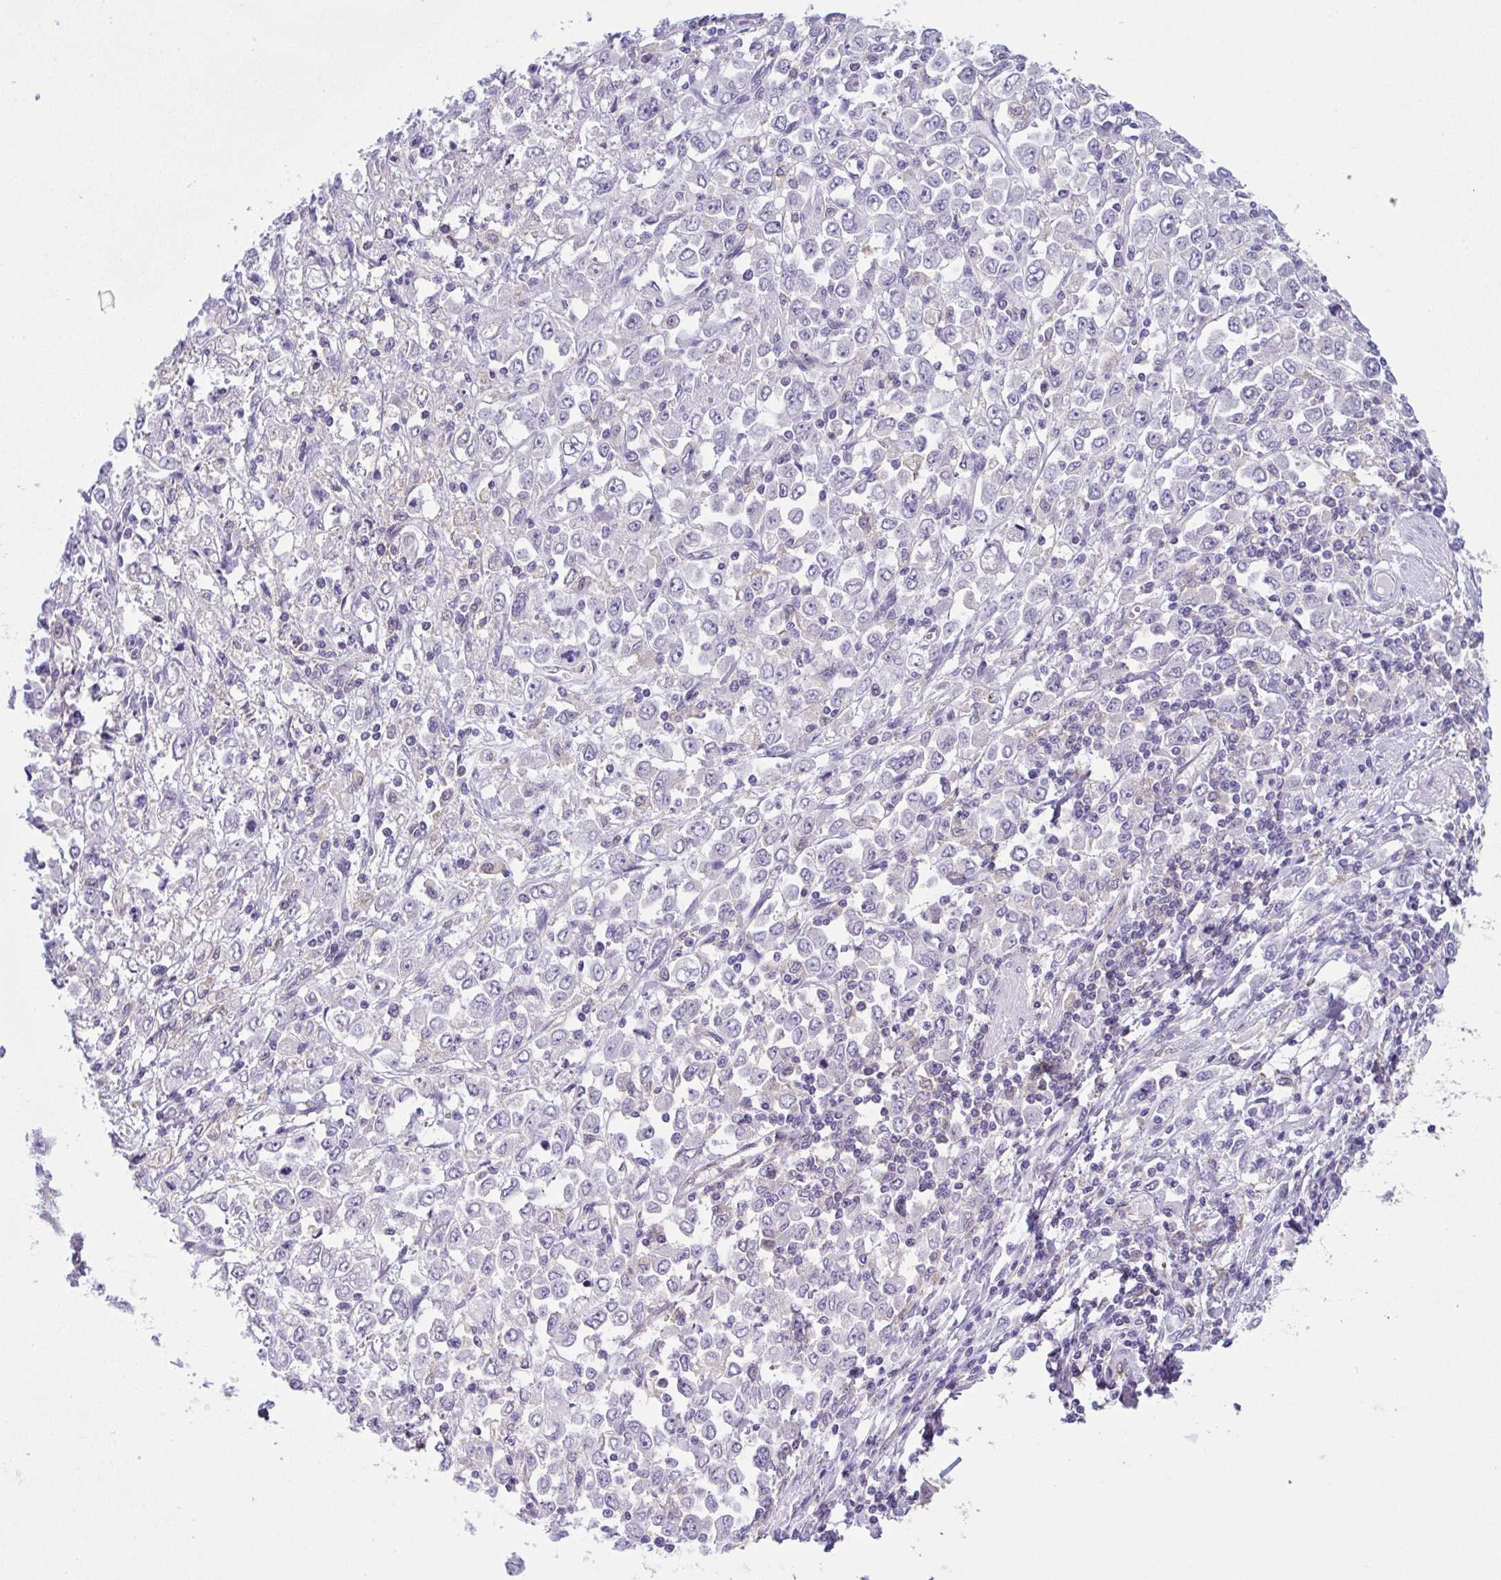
{"staining": {"intensity": "negative", "quantity": "none", "location": "none"}, "tissue": "stomach cancer", "cell_type": "Tumor cells", "image_type": "cancer", "snomed": [{"axis": "morphology", "description": "Adenocarcinoma, NOS"}, {"axis": "topography", "description": "Stomach, upper"}], "caption": "The IHC image has no significant staining in tumor cells of stomach cancer tissue. The staining is performed using DAB (3,3'-diaminobenzidine) brown chromogen with nuclei counter-stained in using hematoxylin.", "gene": "ALDH16A1", "patient": {"sex": "male", "age": 70}}